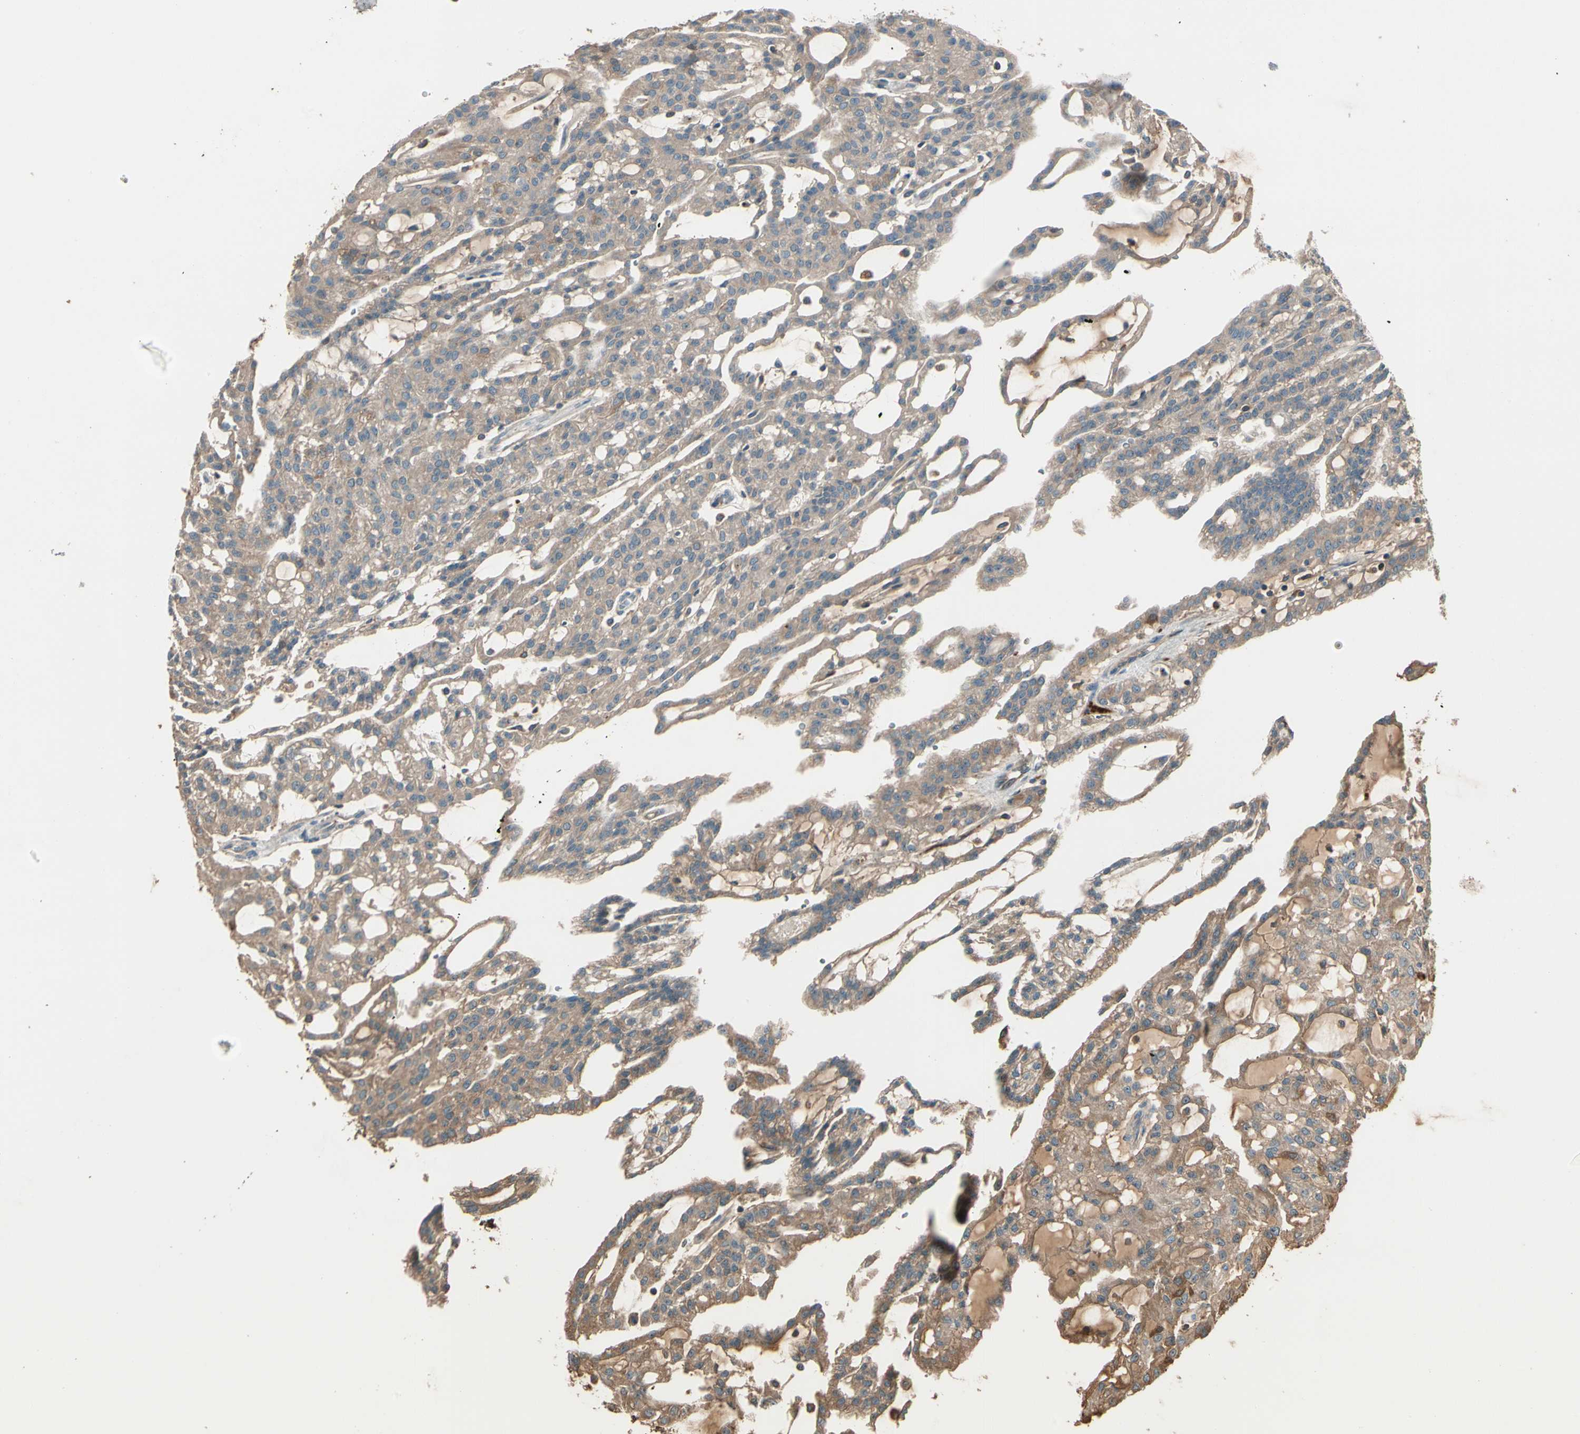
{"staining": {"intensity": "weak", "quantity": ">75%", "location": "cytoplasmic/membranous"}, "tissue": "renal cancer", "cell_type": "Tumor cells", "image_type": "cancer", "snomed": [{"axis": "morphology", "description": "Adenocarcinoma, NOS"}, {"axis": "topography", "description": "Kidney"}], "caption": "Human renal cancer stained with a brown dye exhibits weak cytoplasmic/membranous positive positivity in about >75% of tumor cells.", "gene": "STX11", "patient": {"sex": "male", "age": 63}}